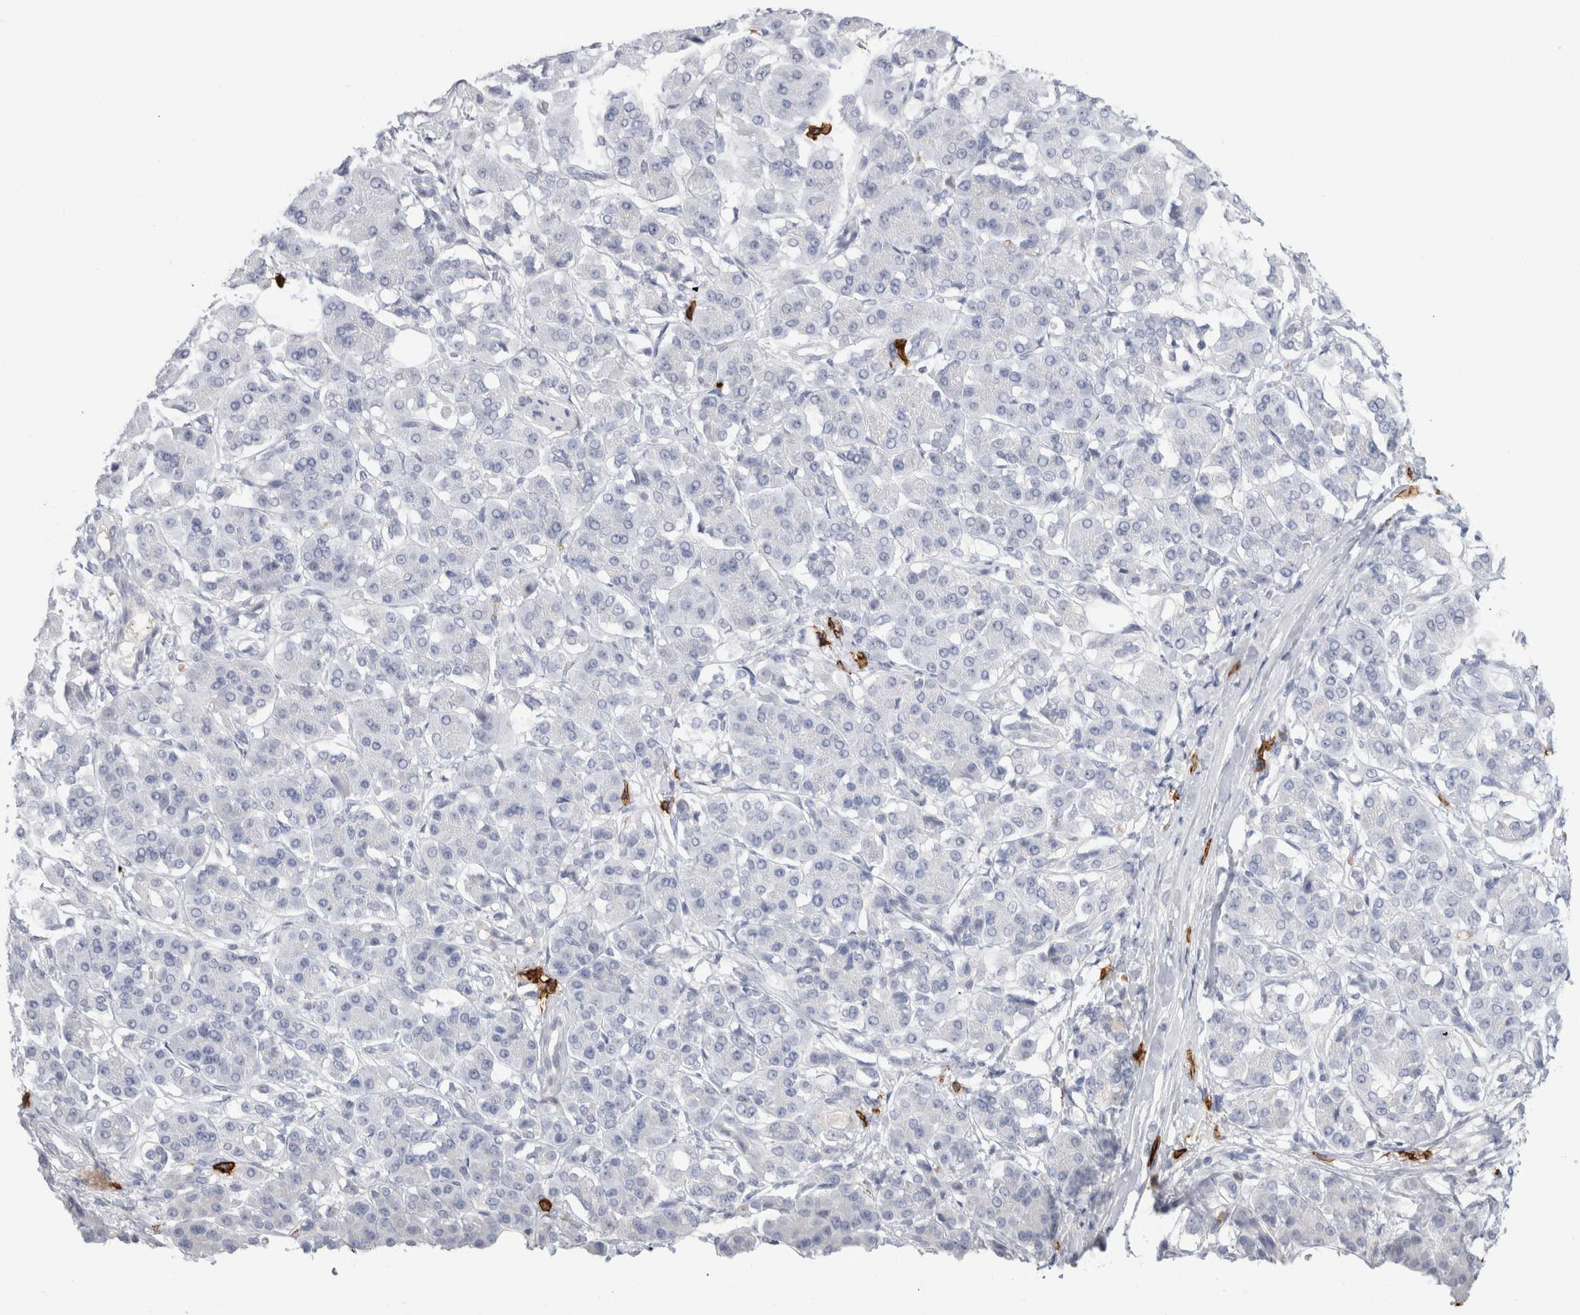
{"staining": {"intensity": "negative", "quantity": "none", "location": "none"}, "tissue": "pancreatic cancer", "cell_type": "Tumor cells", "image_type": "cancer", "snomed": [{"axis": "morphology", "description": "Adenocarcinoma, NOS"}, {"axis": "topography", "description": "Pancreas"}], "caption": "Immunohistochemistry micrograph of neoplastic tissue: human pancreatic adenocarcinoma stained with DAB demonstrates no significant protein staining in tumor cells.", "gene": "CD38", "patient": {"sex": "female", "age": 56}}